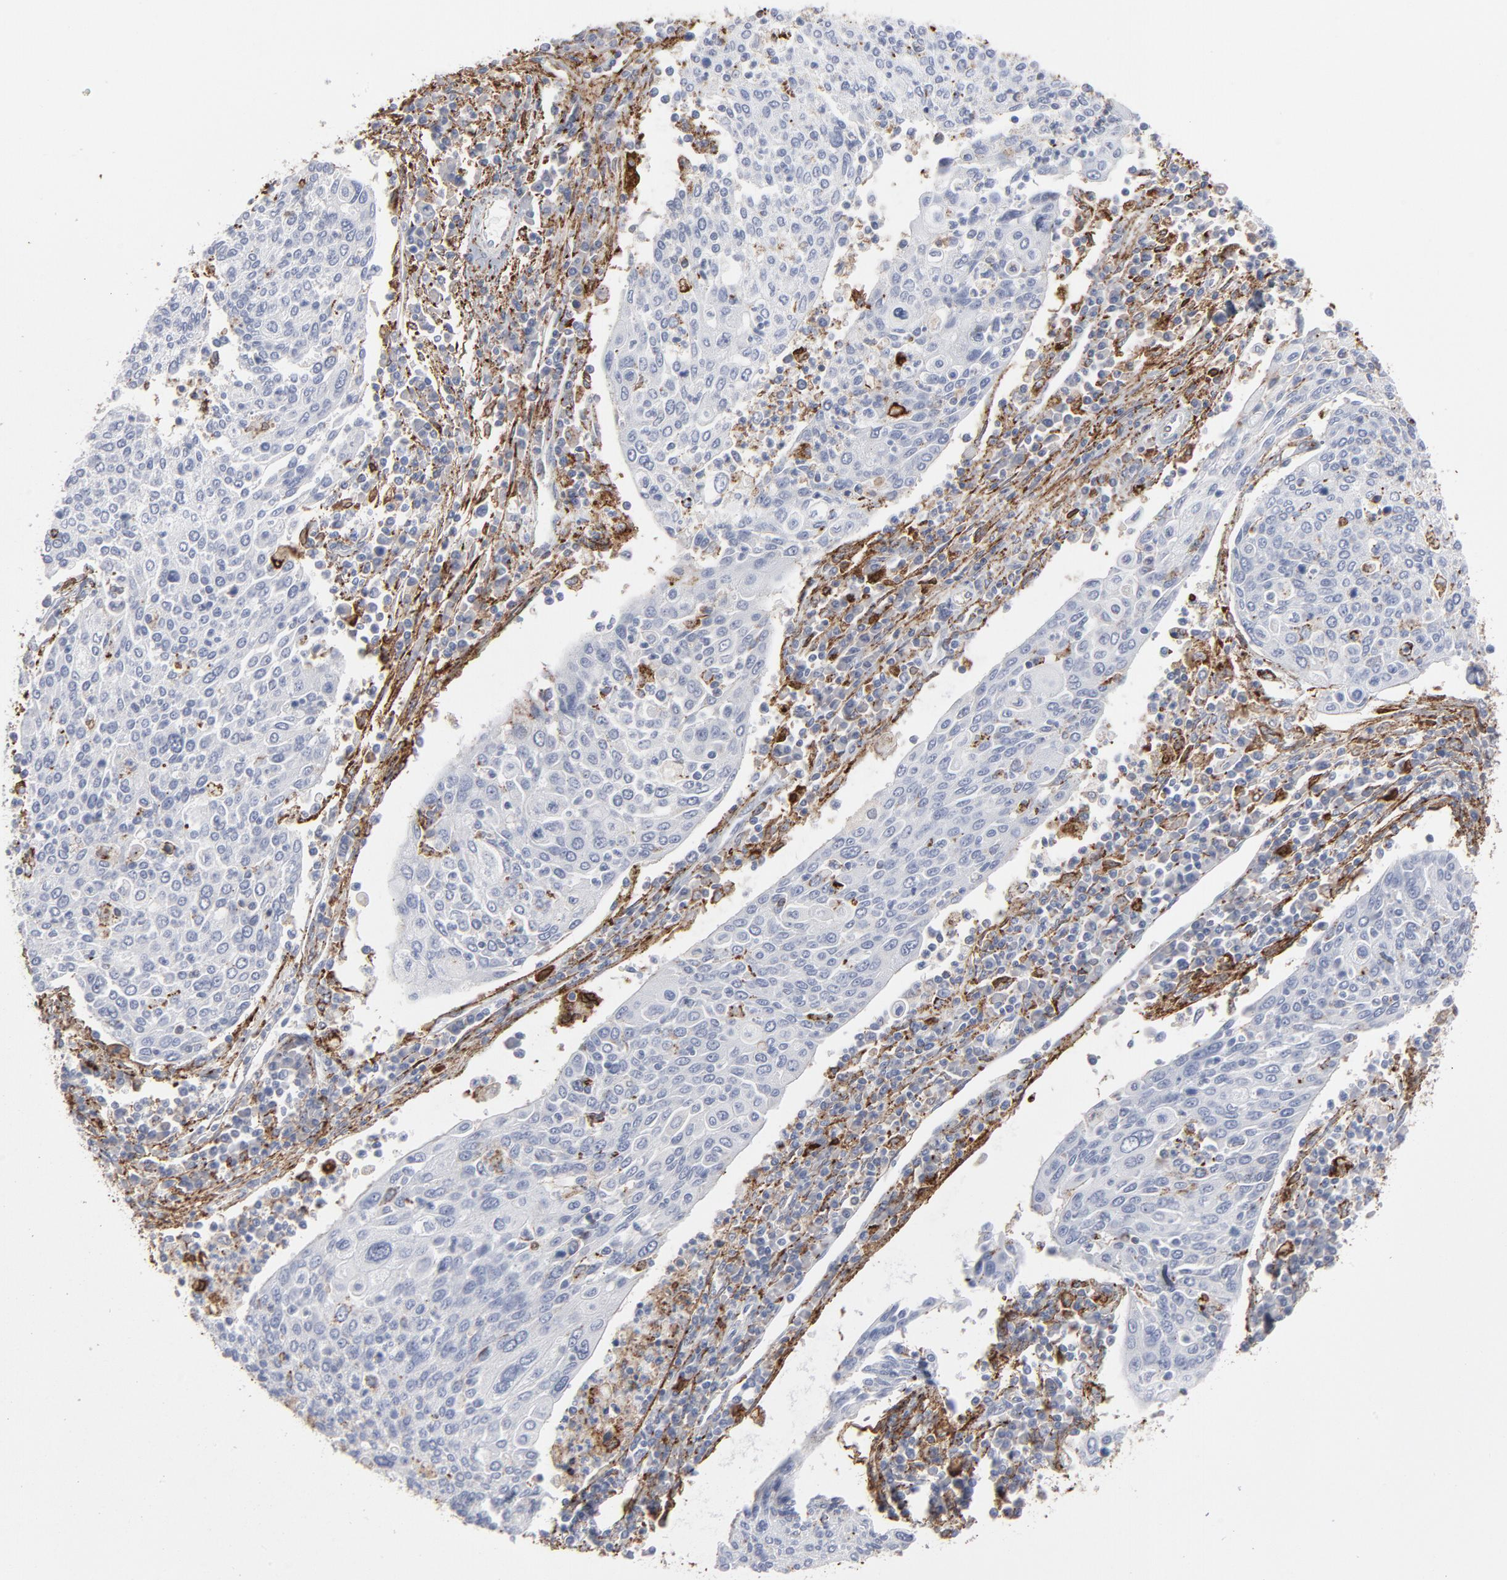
{"staining": {"intensity": "weak", "quantity": "<25%", "location": "cytoplasmic/membranous"}, "tissue": "cervical cancer", "cell_type": "Tumor cells", "image_type": "cancer", "snomed": [{"axis": "morphology", "description": "Squamous cell carcinoma, NOS"}, {"axis": "topography", "description": "Cervix"}], "caption": "Protein analysis of squamous cell carcinoma (cervical) reveals no significant staining in tumor cells. Nuclei are stained in blue.", "gene": "ANXA5", "patient": {"sex": "female", "age": 40}}